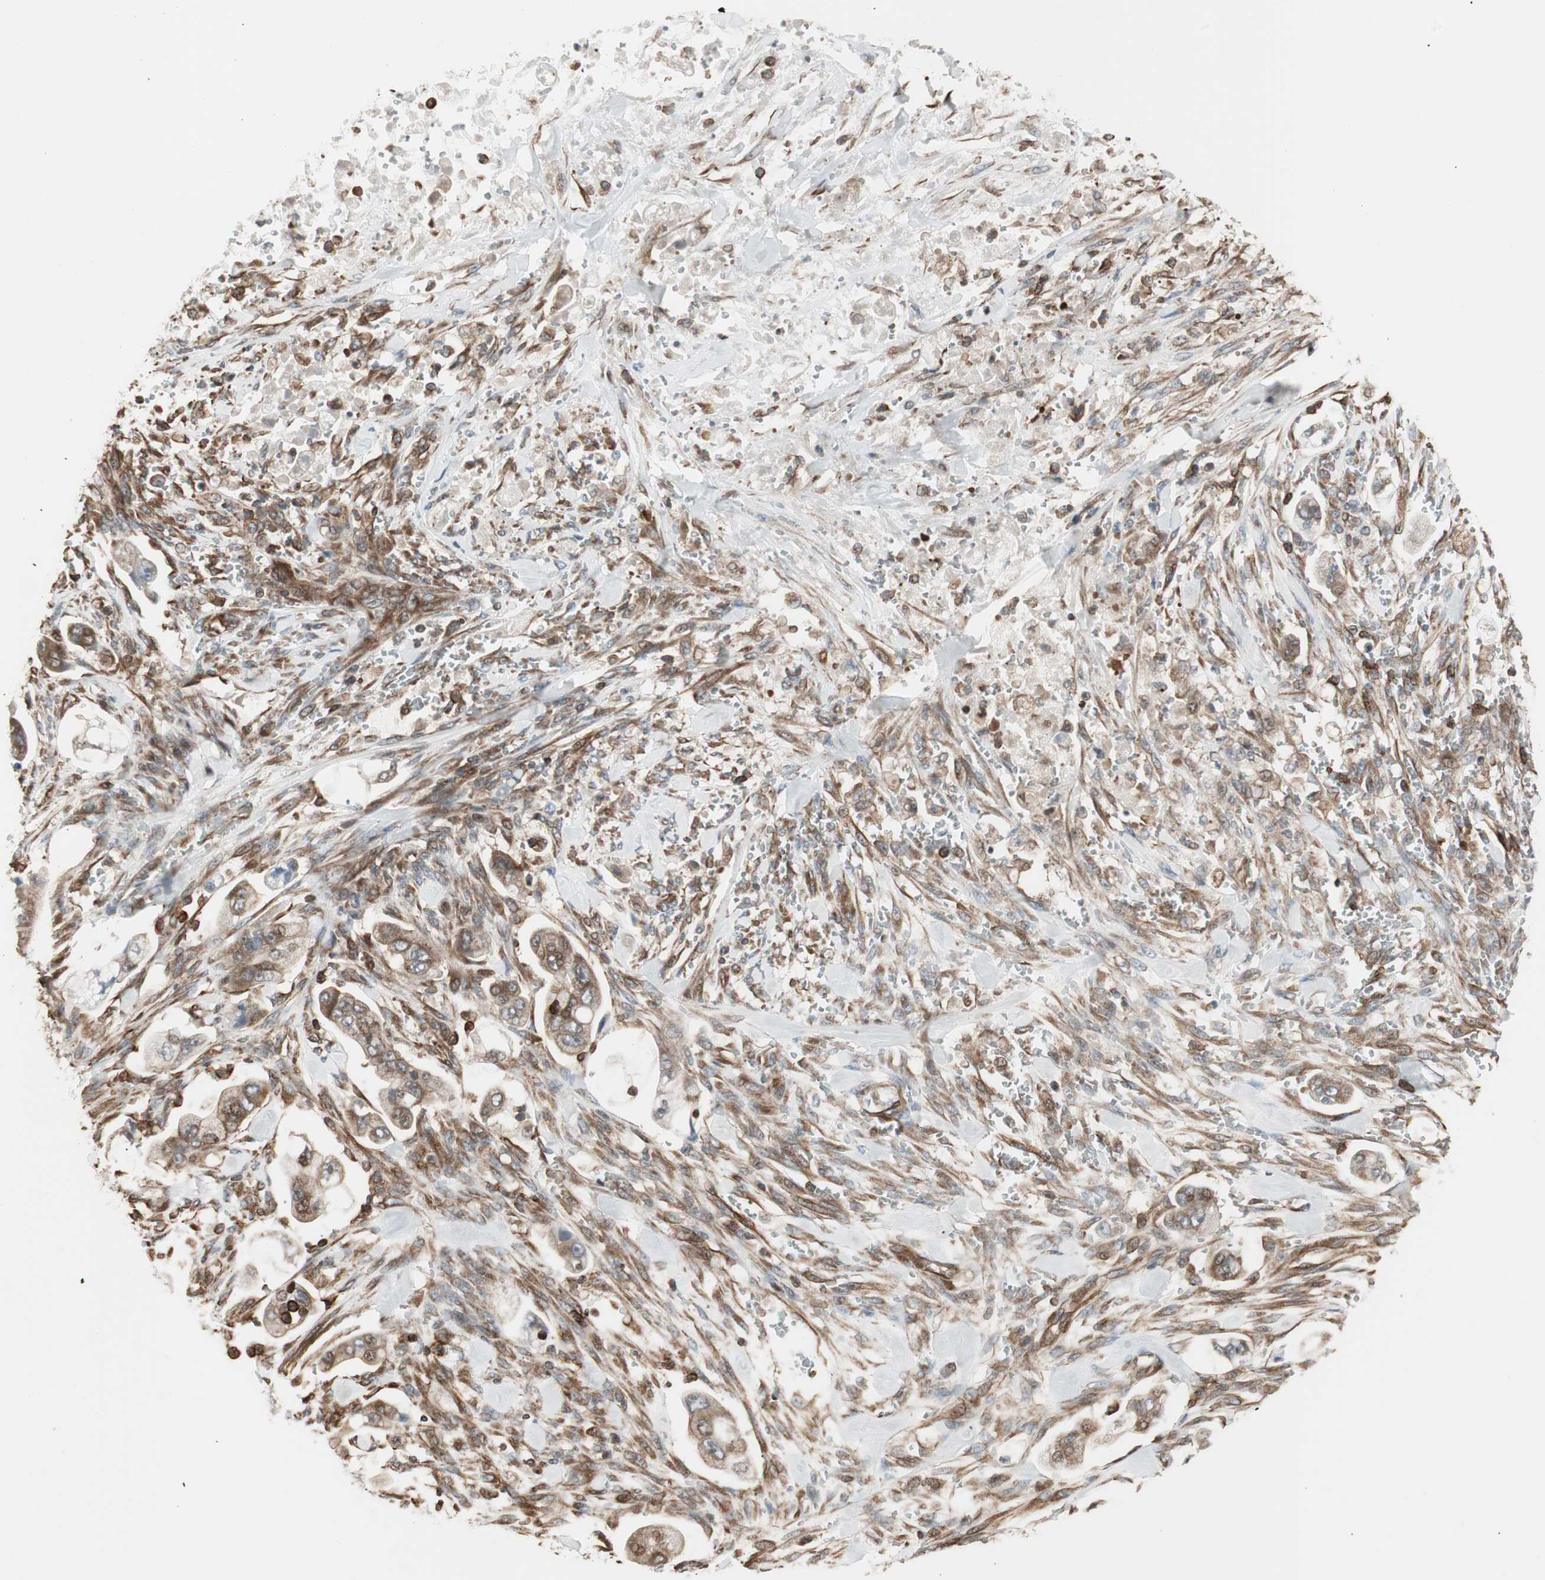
{"staining": {"intensity": "moderate", "quantity": ">75%", "location": "cytoplasmic/membranous"}, "tissue": "stomach cancer", "cell_type": "Tumor cells", "image_type": "cancer", "snomed": [{"axis": "morphology", "description": "Adenocarcinoma, NOS"}, {"axis": "topography", "description": "Stomach"}], "caption": "A brown stain labels moderate cytoplasmic/membranous staining of a protein in adenocarcinoma (stomach) tumor cells. (brown staining indicates protein expression, while blue staining denotes nuclei).", "gene": "MAD2L2", "patient": {"sex": "male", "age": 62}}